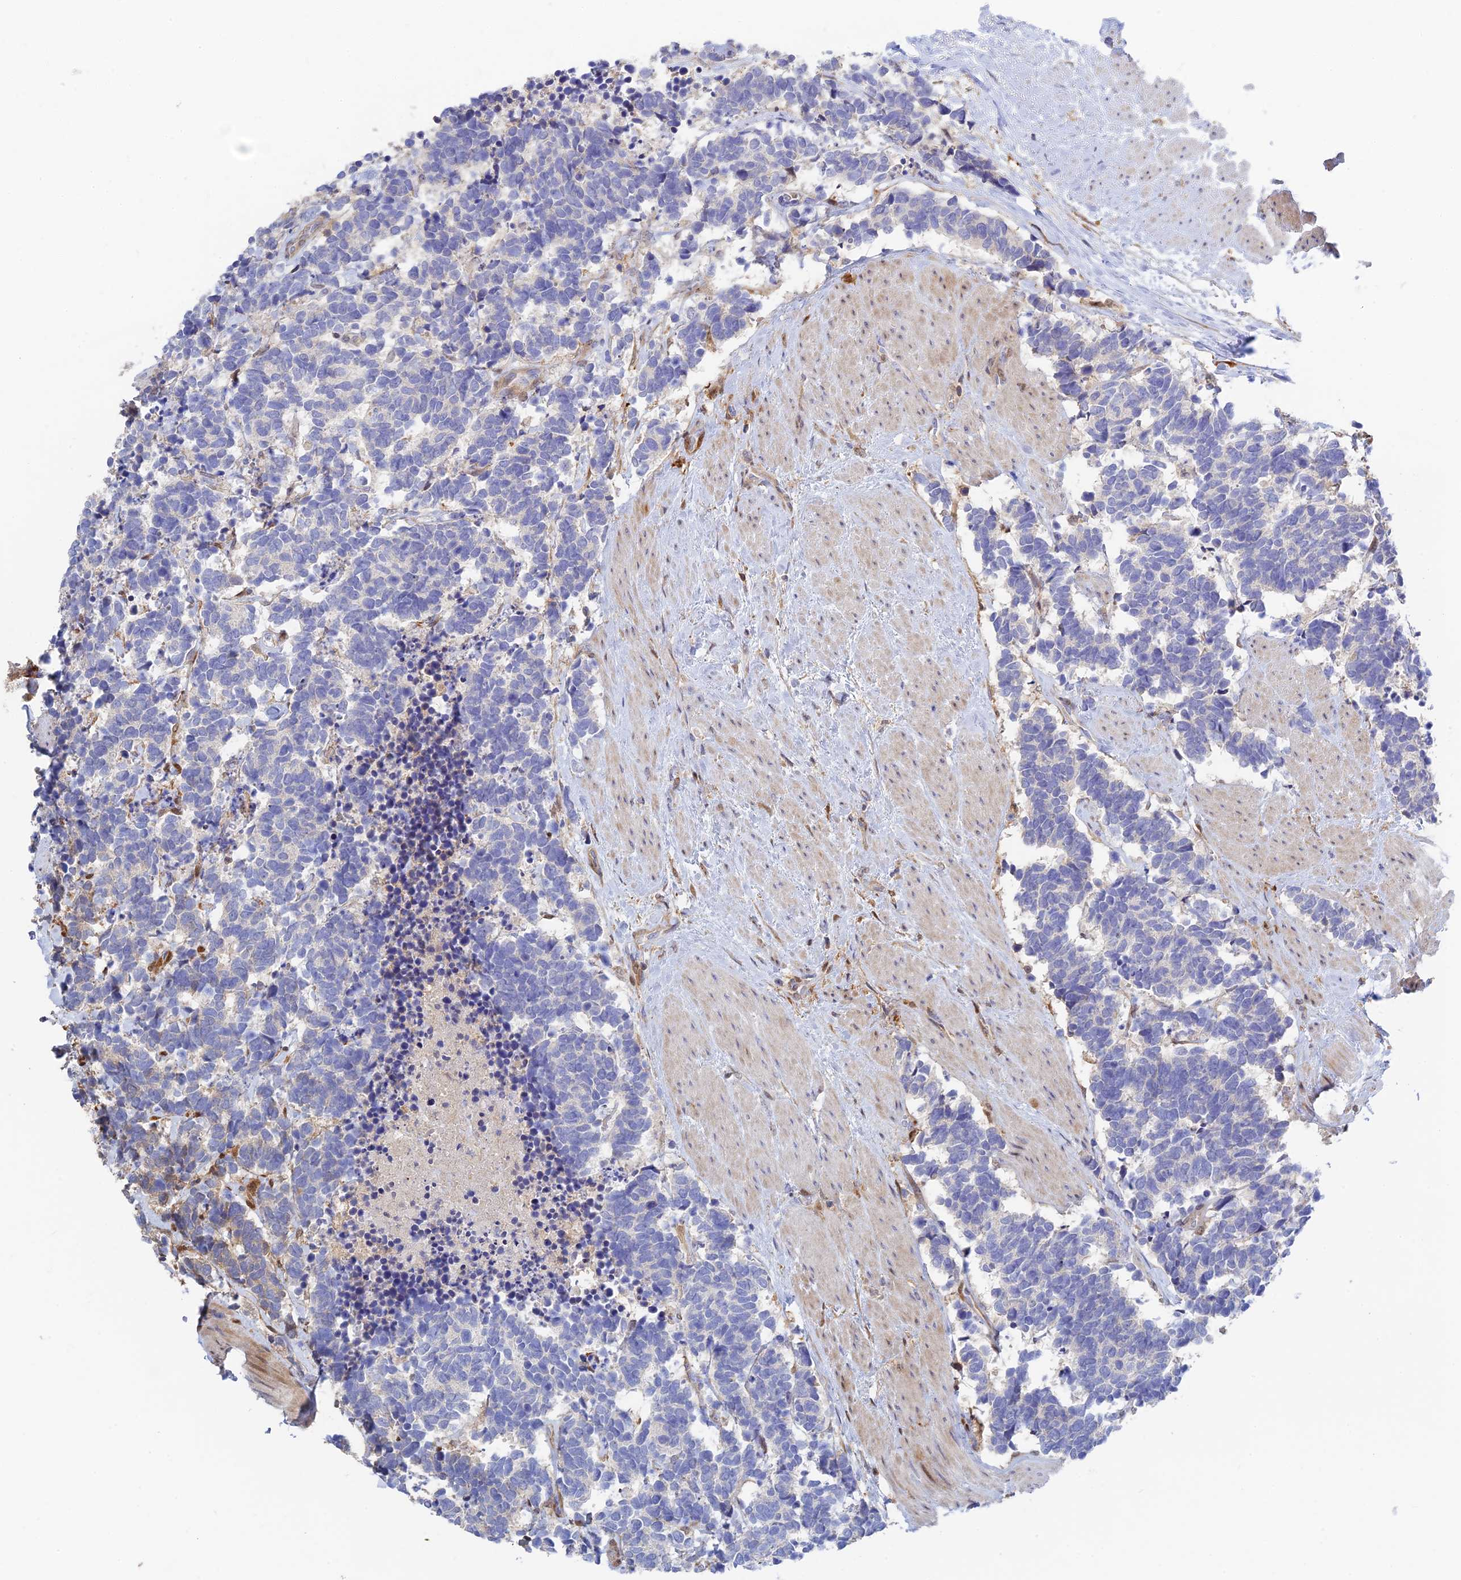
{"staining": {"intensity": "negative", "quantity": "none", "location": "none"}, "tissue": "carcinoid", "cell_type": "Tumor cells", "image_type": "cancer", "snomed": [{"axis": "morphology", "description": "Carcinoma, NOS"}, {"axis": "morphology", "description": "Carcinoid, malignant, NOS"}, {"axis": "topography", "description": "Prostate"}], "caption": "This is an IHC histopathology image of carcinoid (malignant). There is no positivity in tumor cells.", "gene": "SPATA5L1", "patient": {"sex": "male", "age": 57}}